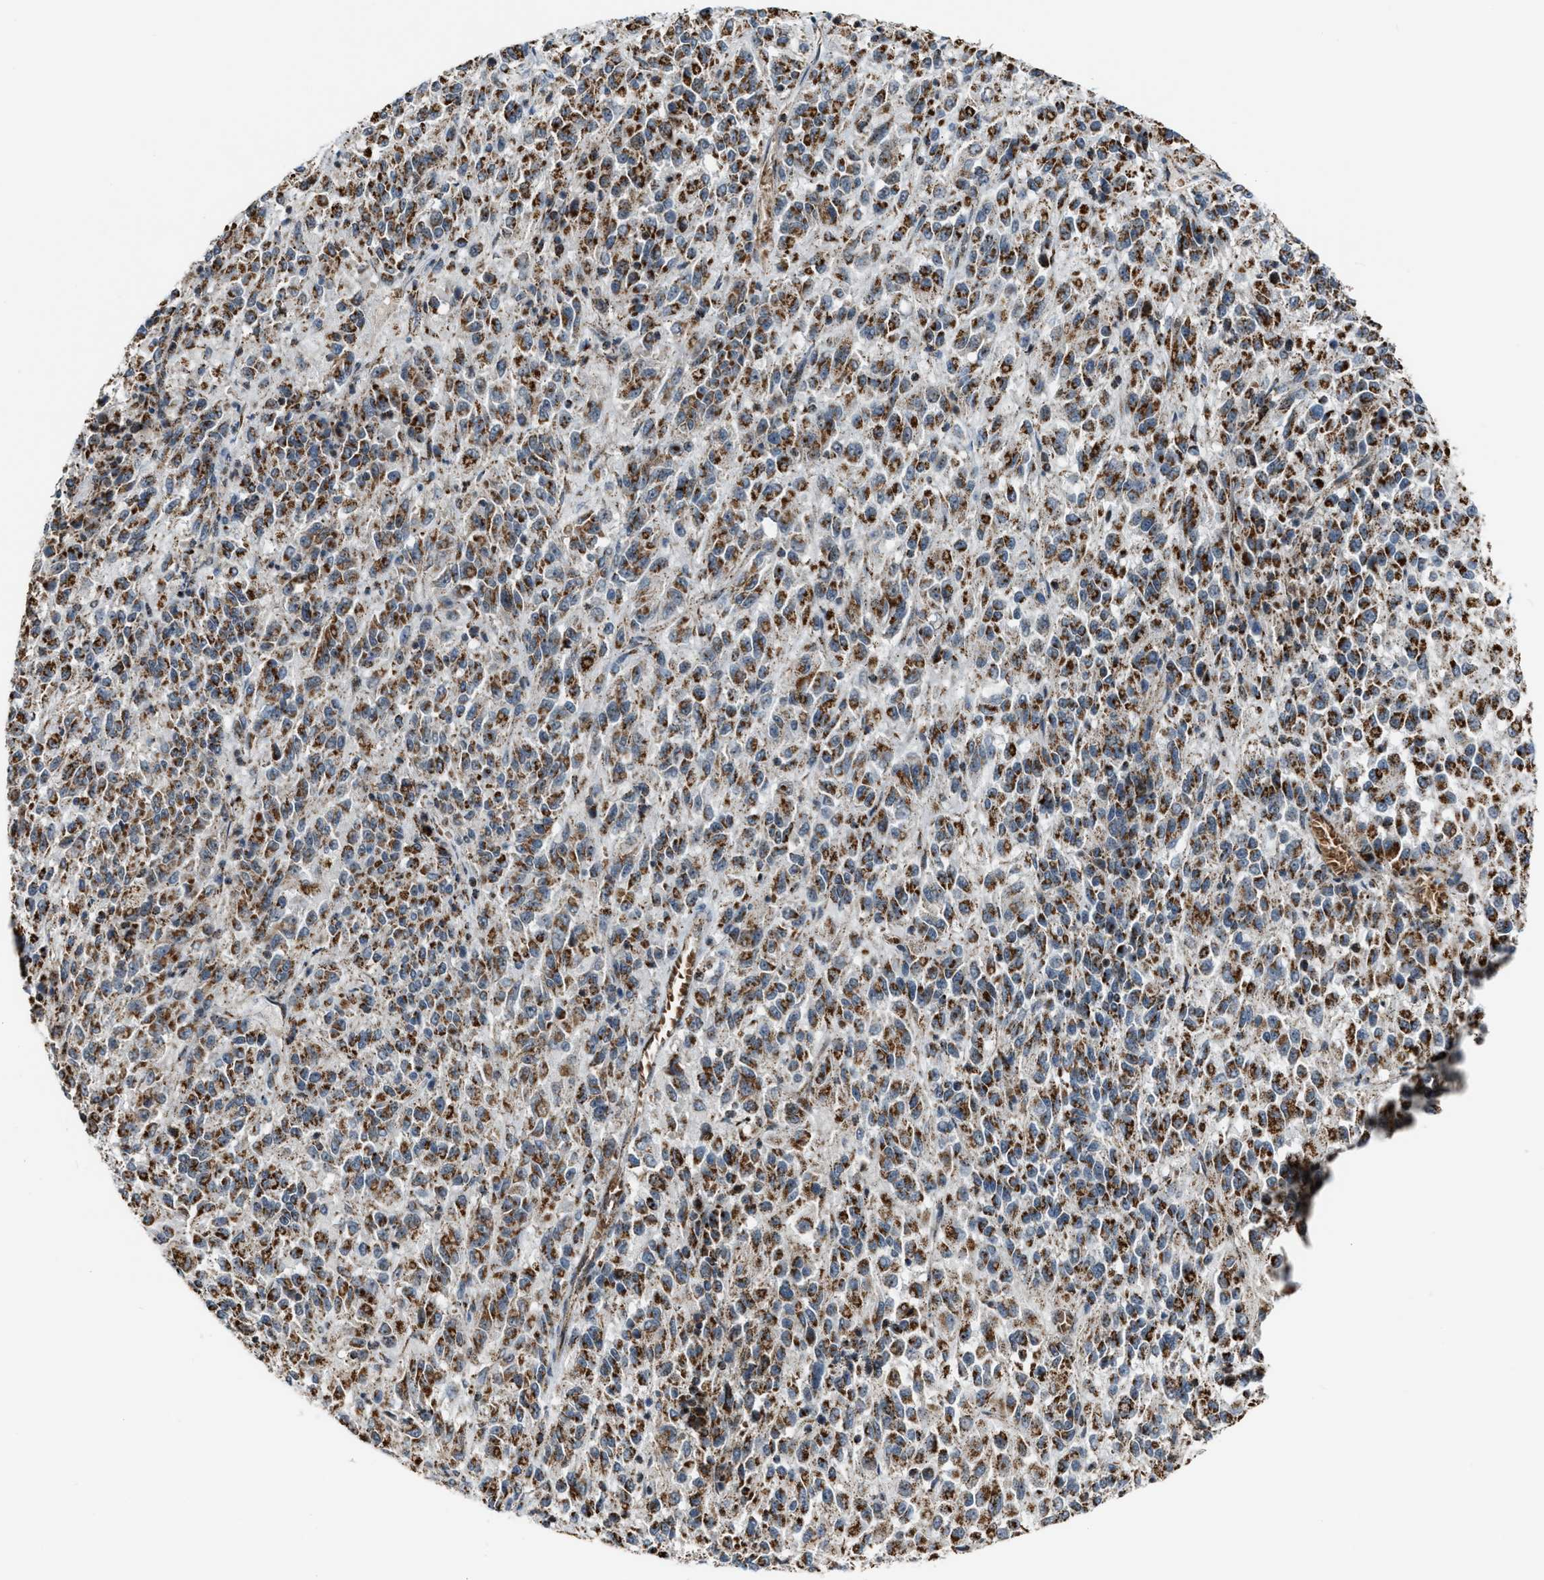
{"staining": {"intensity": "strong", "quantity": ">75%", "location": "cytoplasmic/membranous"}, "tissue": "melanoma", "cell_type": "Tumor cells", "image_type": "cancer", "snomed": [{"axis": "morphology", "description": "Malignant melanoma, Metastatic site"}, {"axis": "topography", "description": "Lung"}], "caption": "This image displays malignant melanoma (metastatic site) stained with immunohistochemistry to label a protein in brown. The cytoplasmic/membranous of tumor cells show strong positivity for the protein. Nuclei are counter-stained blue.", "gene": "CHN2", "patient": {"sex": "male", "age": 64}}